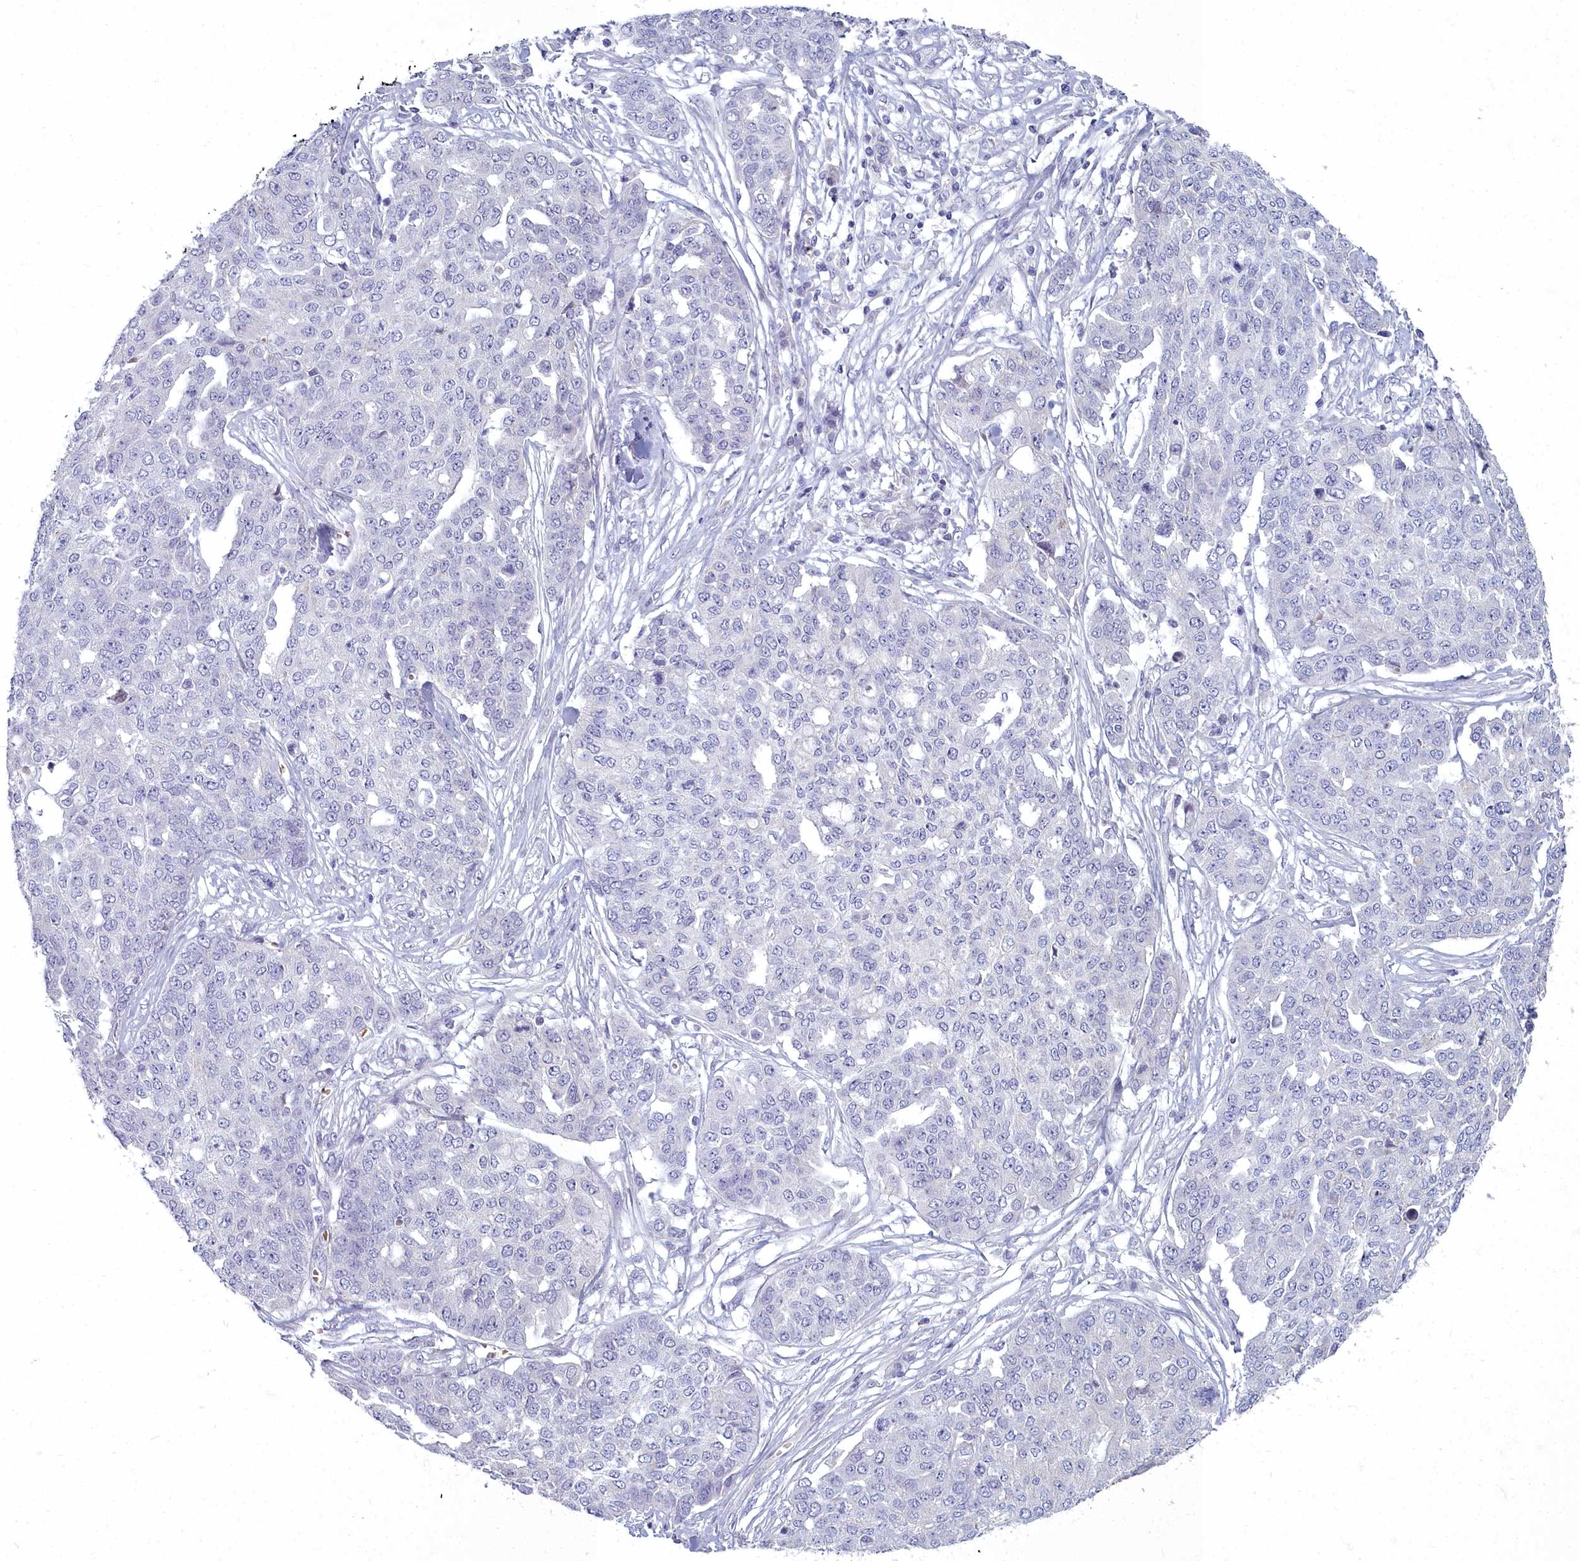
{"staining": {"intensity": "negative", "quantity": "none", "location": "none"}, "tissue": "ovarian cancer", "cell_type": "Tumor cells", "image_type": "cancer", "snomed": [{"axis": "morphology", "description": "Cystadenocarcinoma, serous, NOS"}, {"axis": "topography", "description": "Soft tissue"}, {"axis": "topography", "description": "Ovary"}], "caption": "DAB (3,3'-diaminobenzidine) immunohistochemical staining of serous cystadenocarcinoma (ovarian) displays no significant staining in tumor cells.", "gene": "ARL15", "patient": {"sex": "female", "age": 57}}